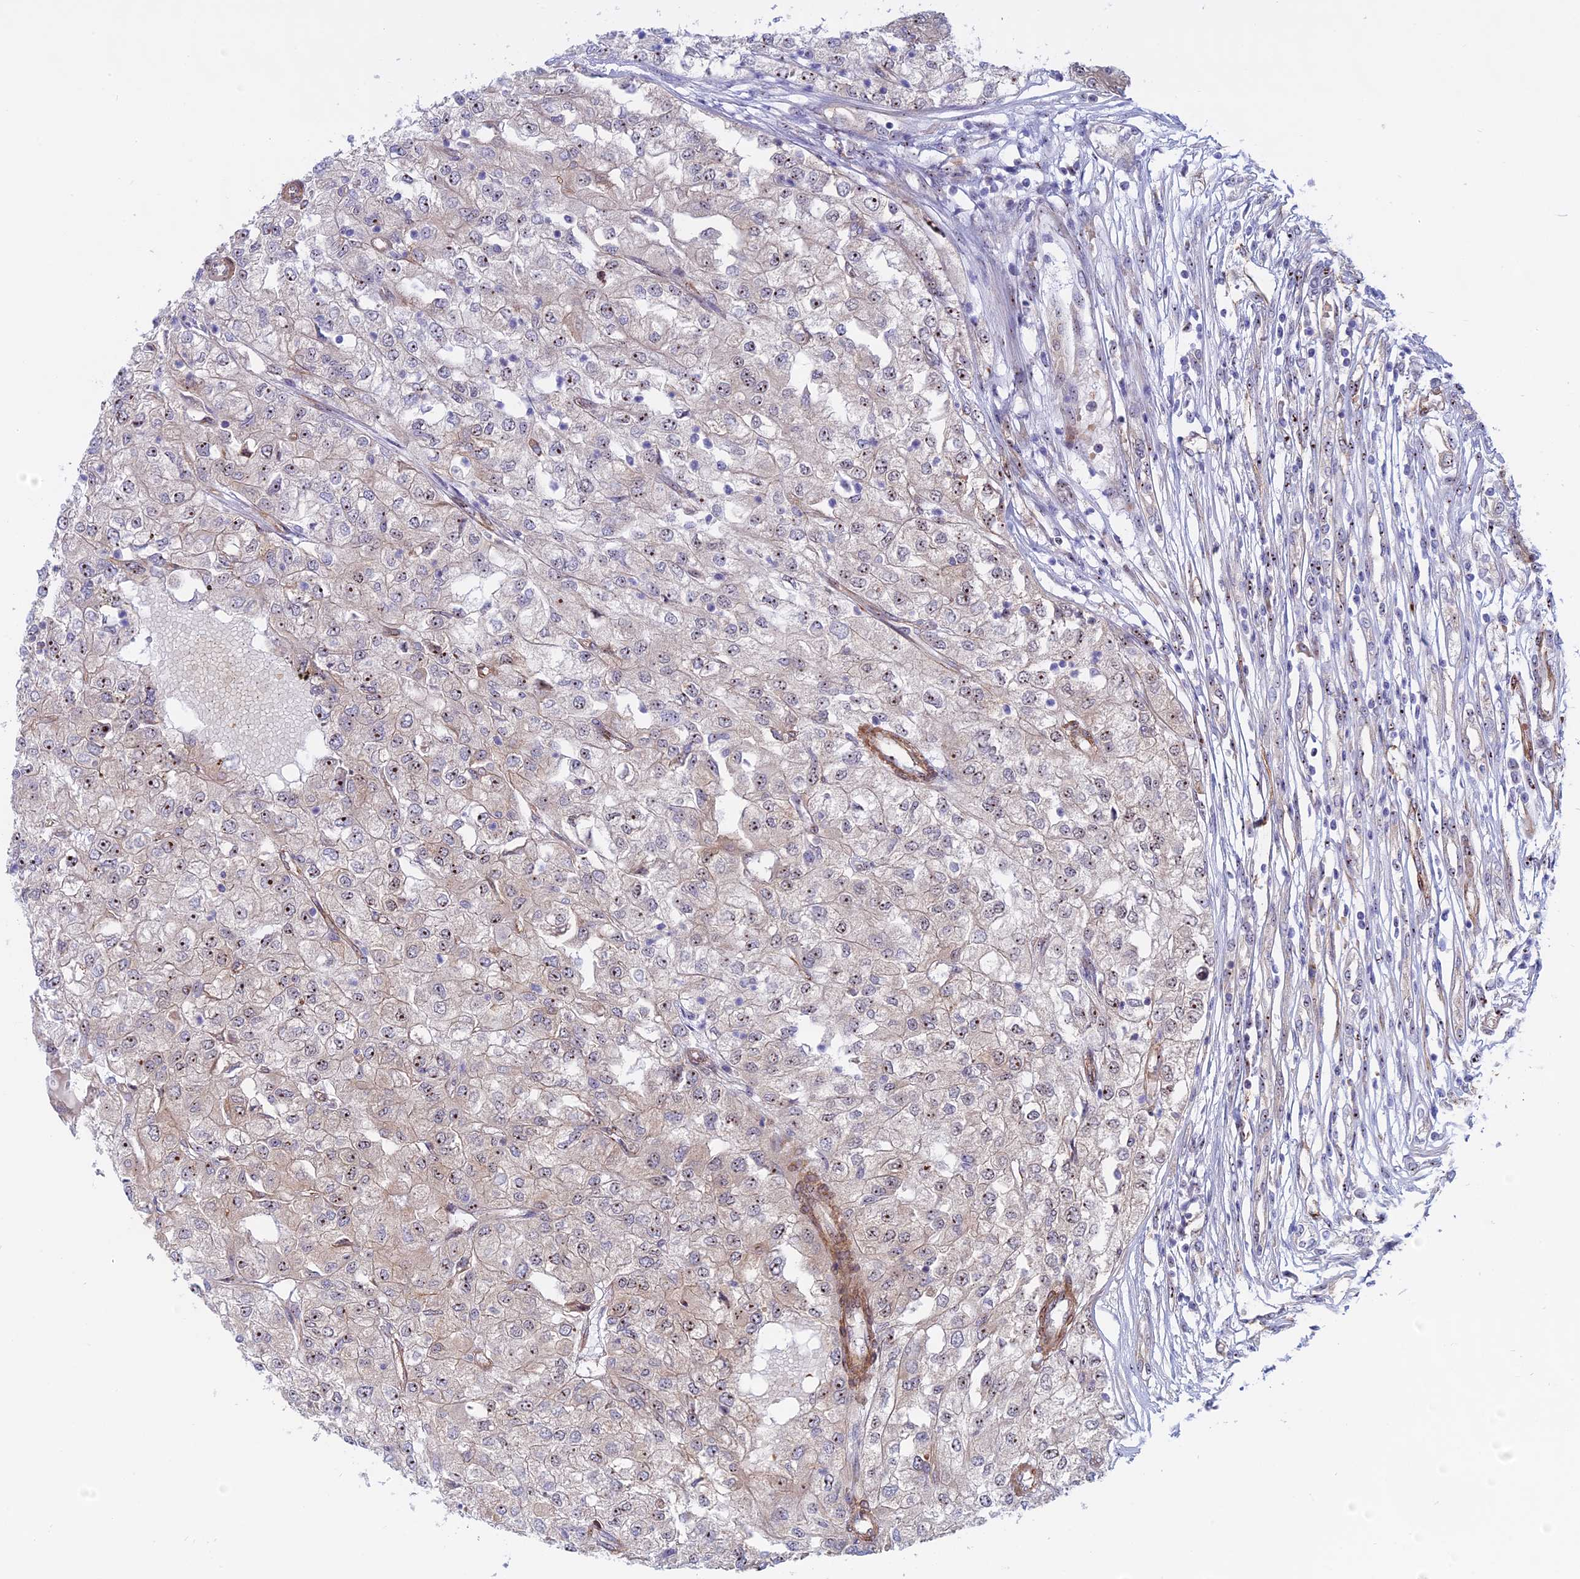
{"staining": {"intensity": "weak", "quantity": "25%-75%", "location": "nuclear"}, "tissue": "renal cancer", "cell_type": "Tumor cells", "image_type": "cancer", "snomed": [{"axis": "morphology", "description": "Adenocarcinoma, NOS"}, {"axis": "topography", "description": "Kidney"}], "caption": "Renal adenocarcinoma stained with a protein marker shows weak staining in tumor cells.", "gene": "DBNDD1", "patient": {"sex": "female", "age": 54}}